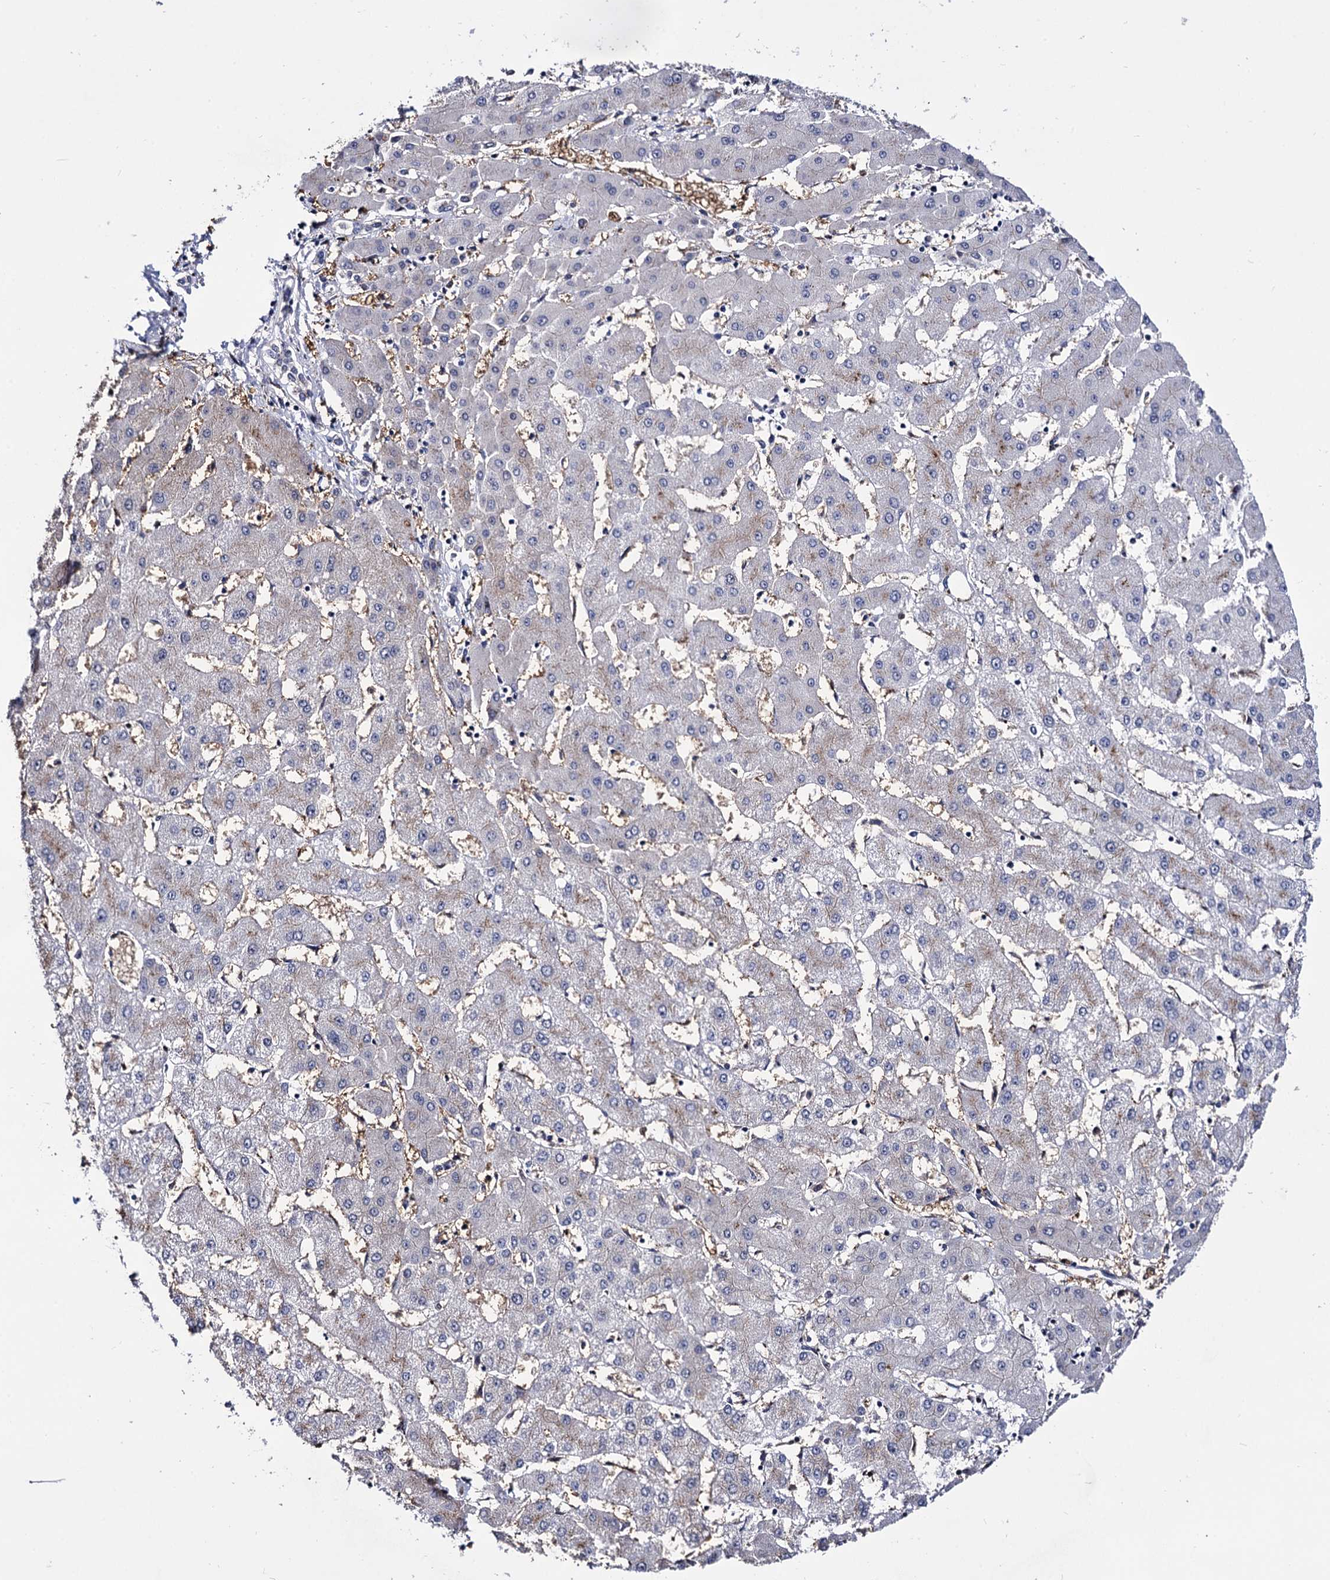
{"staining": {"intensity": "negative", "quantity": "none", "location": "none"}, "tissue": "liver cancer", "cell_type": "Tumor cells", "image_type": "cancer", "snomed": [{"axis": "morphology", "description": "Cholangiocarcinoma"}, {"axis": "topography", "description": "Liver"}], "caption": "DAB (3,3'-diaminobenzidine) immunohistochemical staining of human liver cancer (cholangiocarcinoma) exhibits no significant expression in tumor cells.", "gene": "MICAL2", "patient": {"sex": "male", "age": 59}}